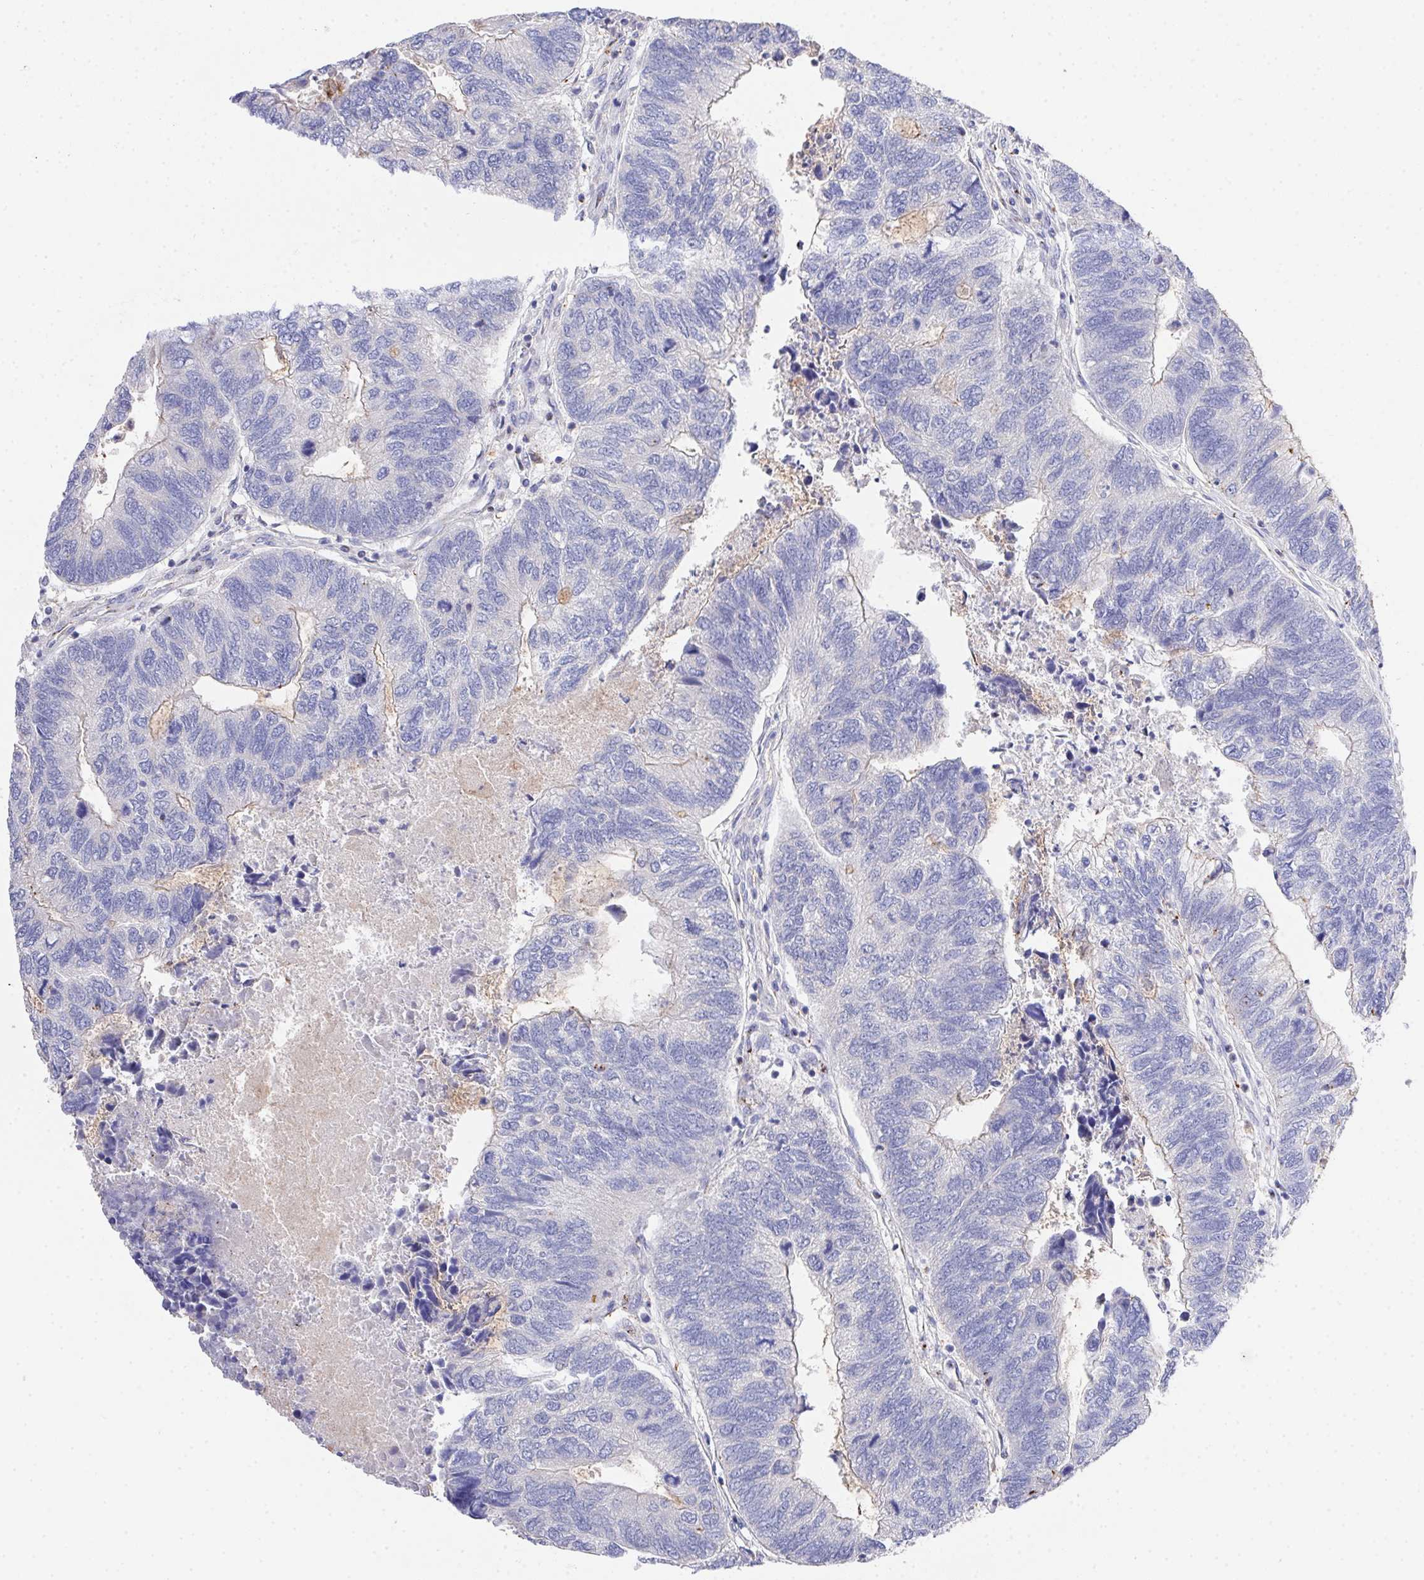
{"staining": {"intensity": "moderate", "quantity": "<25%", "location": "cytoplasmic/membranous"}, "tissue": "colorectal cancer", "cell_type": "Tumor cells", "image_type": "cancer", "snomed": [{"axis": "morphology", "description": "Adenocarcinoma, NOS"}, {"axis": "topography", "description": "Colon"}], "caption": "A brown stain labels moderate cytoplasmic/membranous expression of a protein in human colorectal adenocarcinoma tumor cells. (DAB (3,3'-diaminobenzidine) IHC with brightfield microscopy, high magnification).", "gene": "PRG3", "patient": {"sex": "female", "age": 67}}